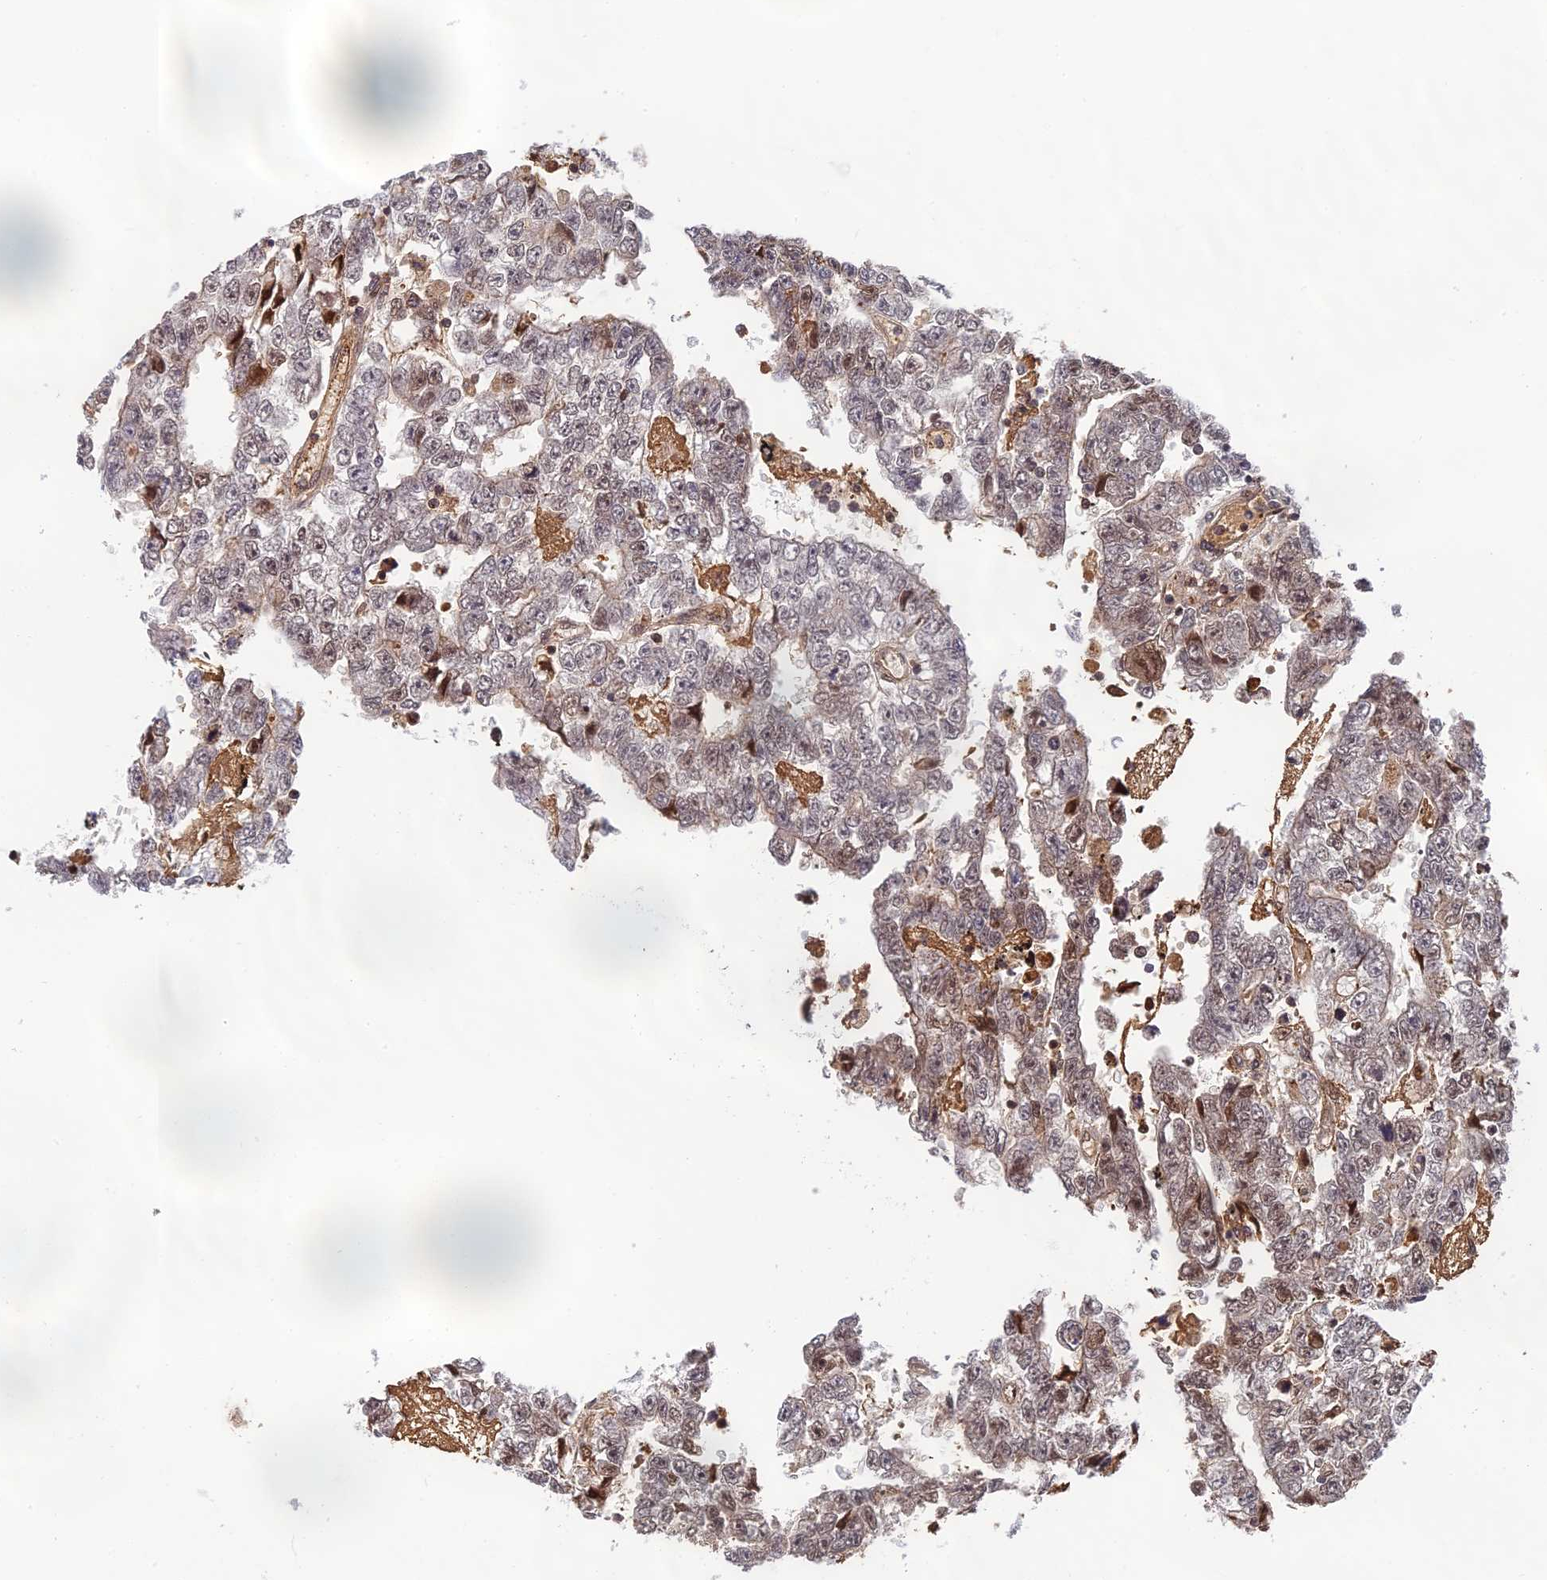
{"staining": {"intensity": "weak", "quantity": "<25%", "location": "nuclear"}, "tissue": "testis cancer", "cell_type": "Tumor cells", "image_type": "cancer", "snomed": [{"axis": "morphology", "description": "Carcinoma, Embryonal, NOS"}, {"axis": "topography", "description": "Testis"}], "caption": "Image shows no significant protein positivity in tumor cells of testis cancer.", "gene": "OSBPL1A", "patient": {"sex": "male", "age": 25}}